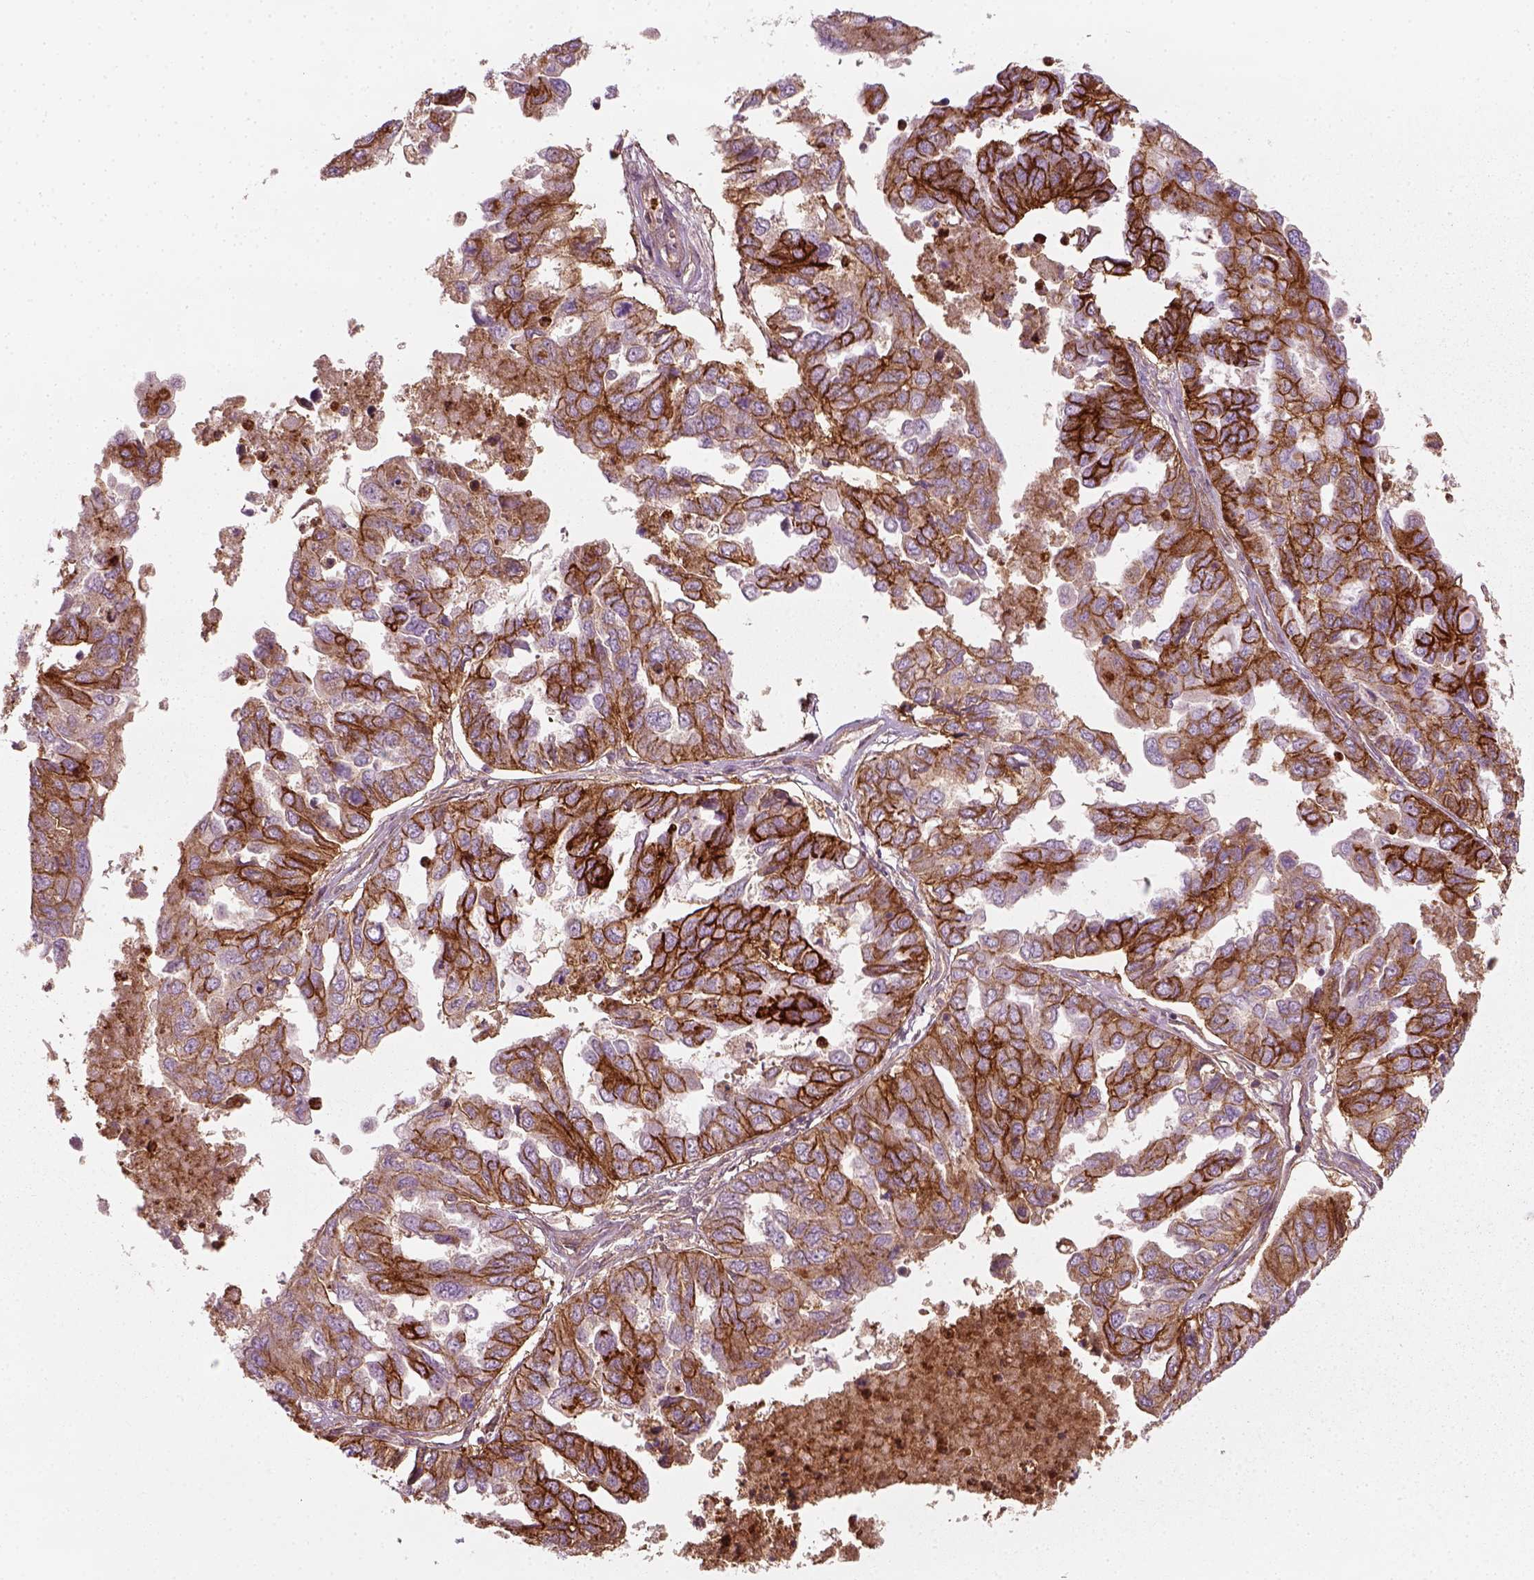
{"staining": {"intensity": "strong", "quantity": ">75%", "location": "cytoplasmic/membranous"}, "tissue": "ovarian cancer", "cell_type": "Tumor cells", "image_type": "cancer", "snomed": [{"axis": "morphology", "description": "Cystadenocarcinoma, serous, NOS"}, {"axis": "topography", "description": "Ovary"}], "caption": "A micrograph of serous cystadenocarcinoma (ovarian) stained for a protein exhibits strong cytoplasmic/membranous brown staining in tumor cells.", "gene": "NPTN", "patient": {"sex": "female", "age": 53}}